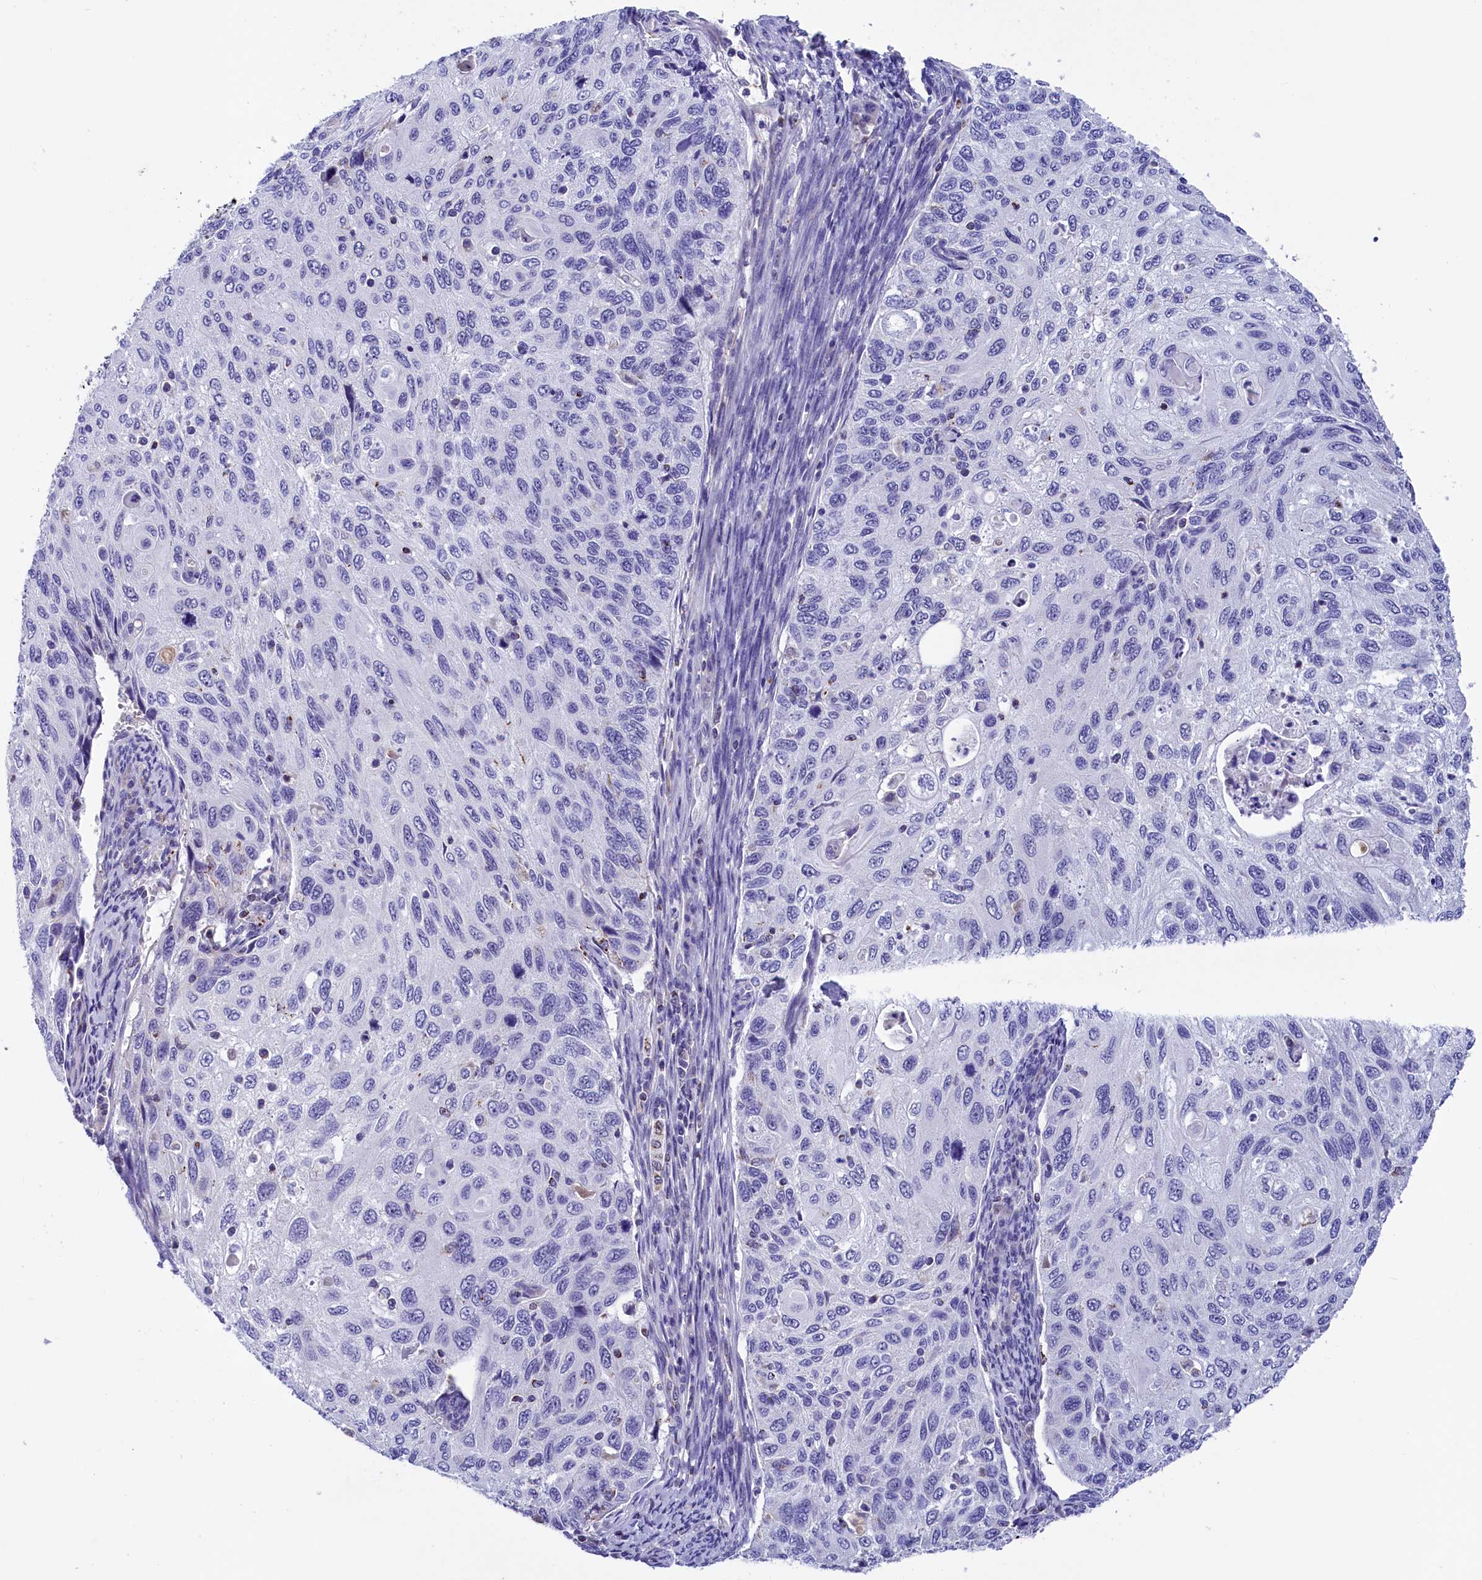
{"staining": {"intensity": "negative", "quantity": "none", "location": "none"}, "tissue": "cervical cancer", "cell_type": "Tumor cells", "image_type": "cancer", "snomed": [{"axis": "morphology", "description": "Squamous cell carcinoma, NOS"}, {"axis": "topography", "description": "Cervix"}], "caption": "This is an immunohistochemistry (IHC) photomicrograph of human cervical squamous cell carcinoma. There is no positivity in tumor cells.", "gene": "ABAT", "patient": {"sex": "female", "age": 70}}